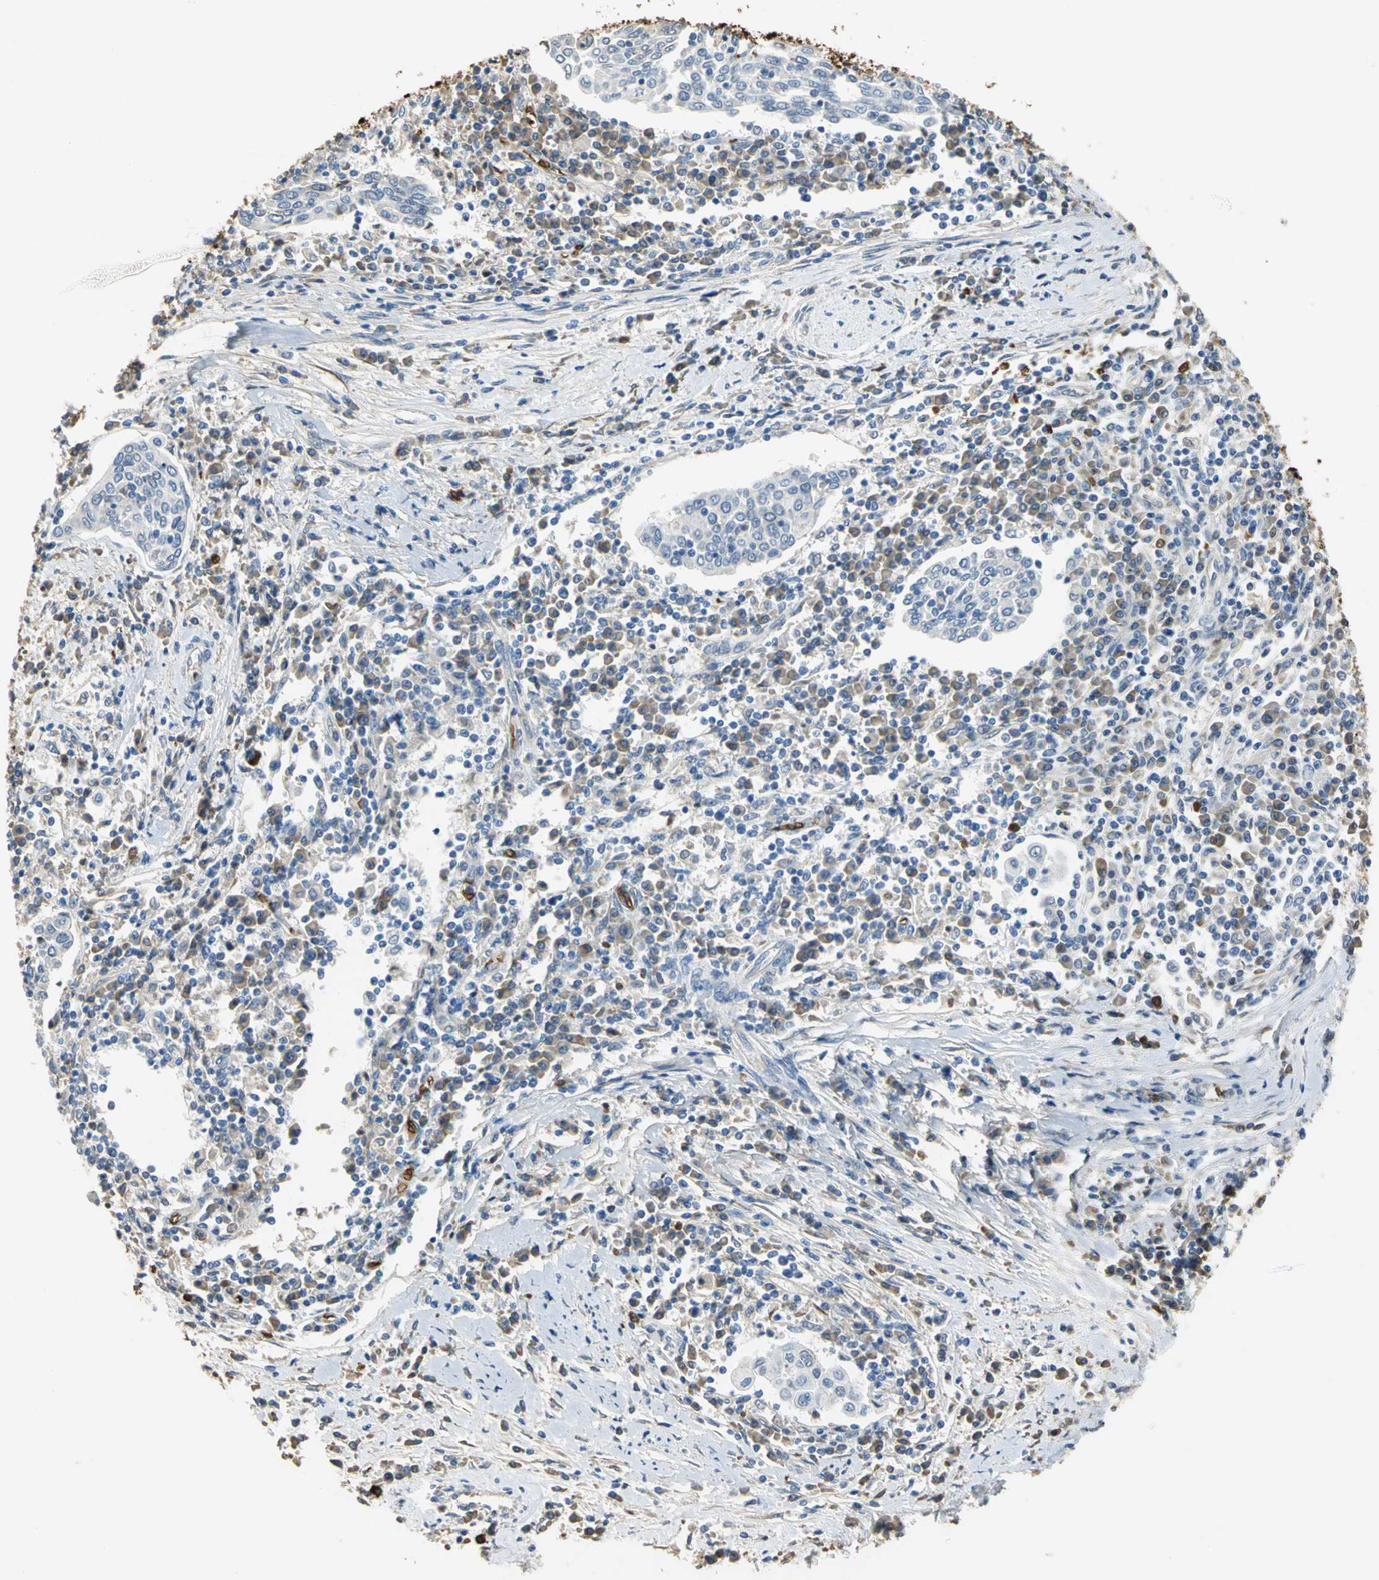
{"staining": {"intensity": "moderate", "quantity": "25%-75%", "location": "cytoplasmic/membranous"}, "tissue": "cervical cancer", "cell_type": "Tumor cells", "image_type": "cancer", "snomed": [{"axis": "morphology", "description": "Squamous cell carcinoma, NOS"}, {"axis": "topography", "description": "Cervix"}], "caption": "Immunohistochemistry (IHC) image of neoplastic tissue: cervical squamous cell carcinoma stained using immunohistochemistry demonstrates medium levels of moderate protein expression localized specifically in the cytoplasmic/membranous of tumor cells, appearing as a cytoplasmic/membranous brown color.", "gene": "TREM1", "patient": {"sex": "female", "age": 40}}